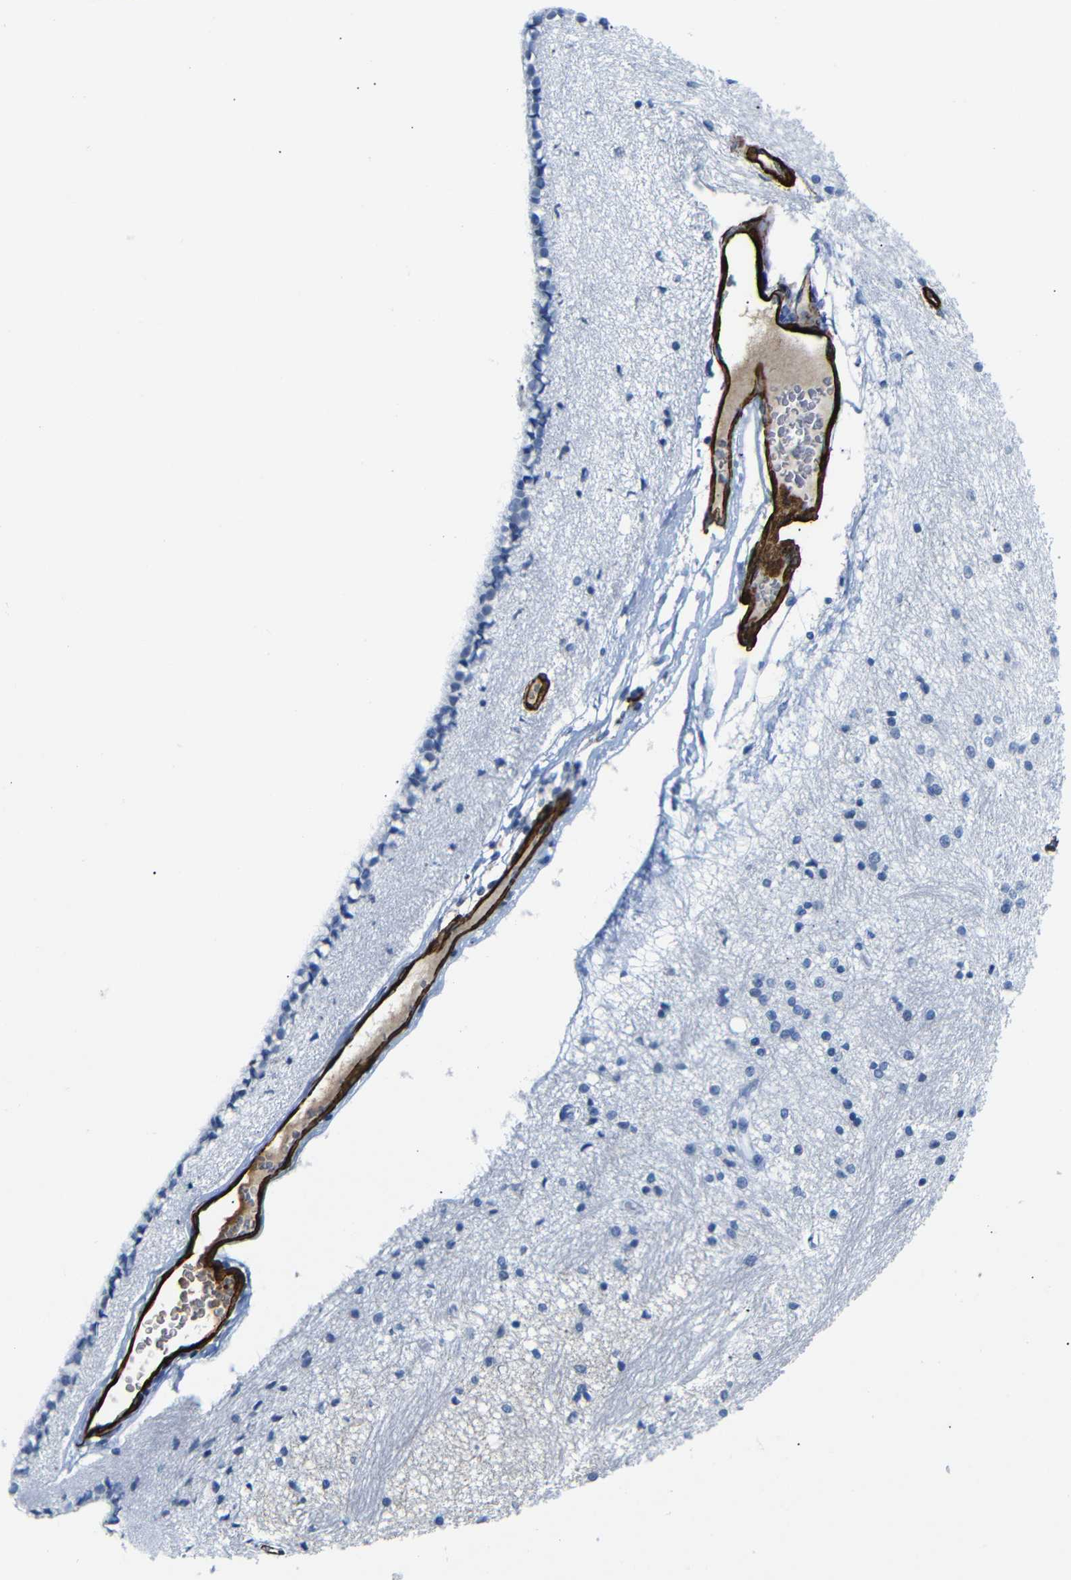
{"staining": {"intensity": "negative", "quantity": "none", "location": "none"}, "tissue": "hippocampus", "cell_type": "Glial cells", "image_type": "normal", "snomed": [{"axis": "morphology", "description": "Normal tissue, NOS"}, {"axis": "topography", "description": "Hippocampus"}], "caption": "This is a image of IHC staining of benign hippocampus, which shows no positivity in glial cells.", "gene": "ACTA2", "patient": {"sex": "female", "age": 54}}